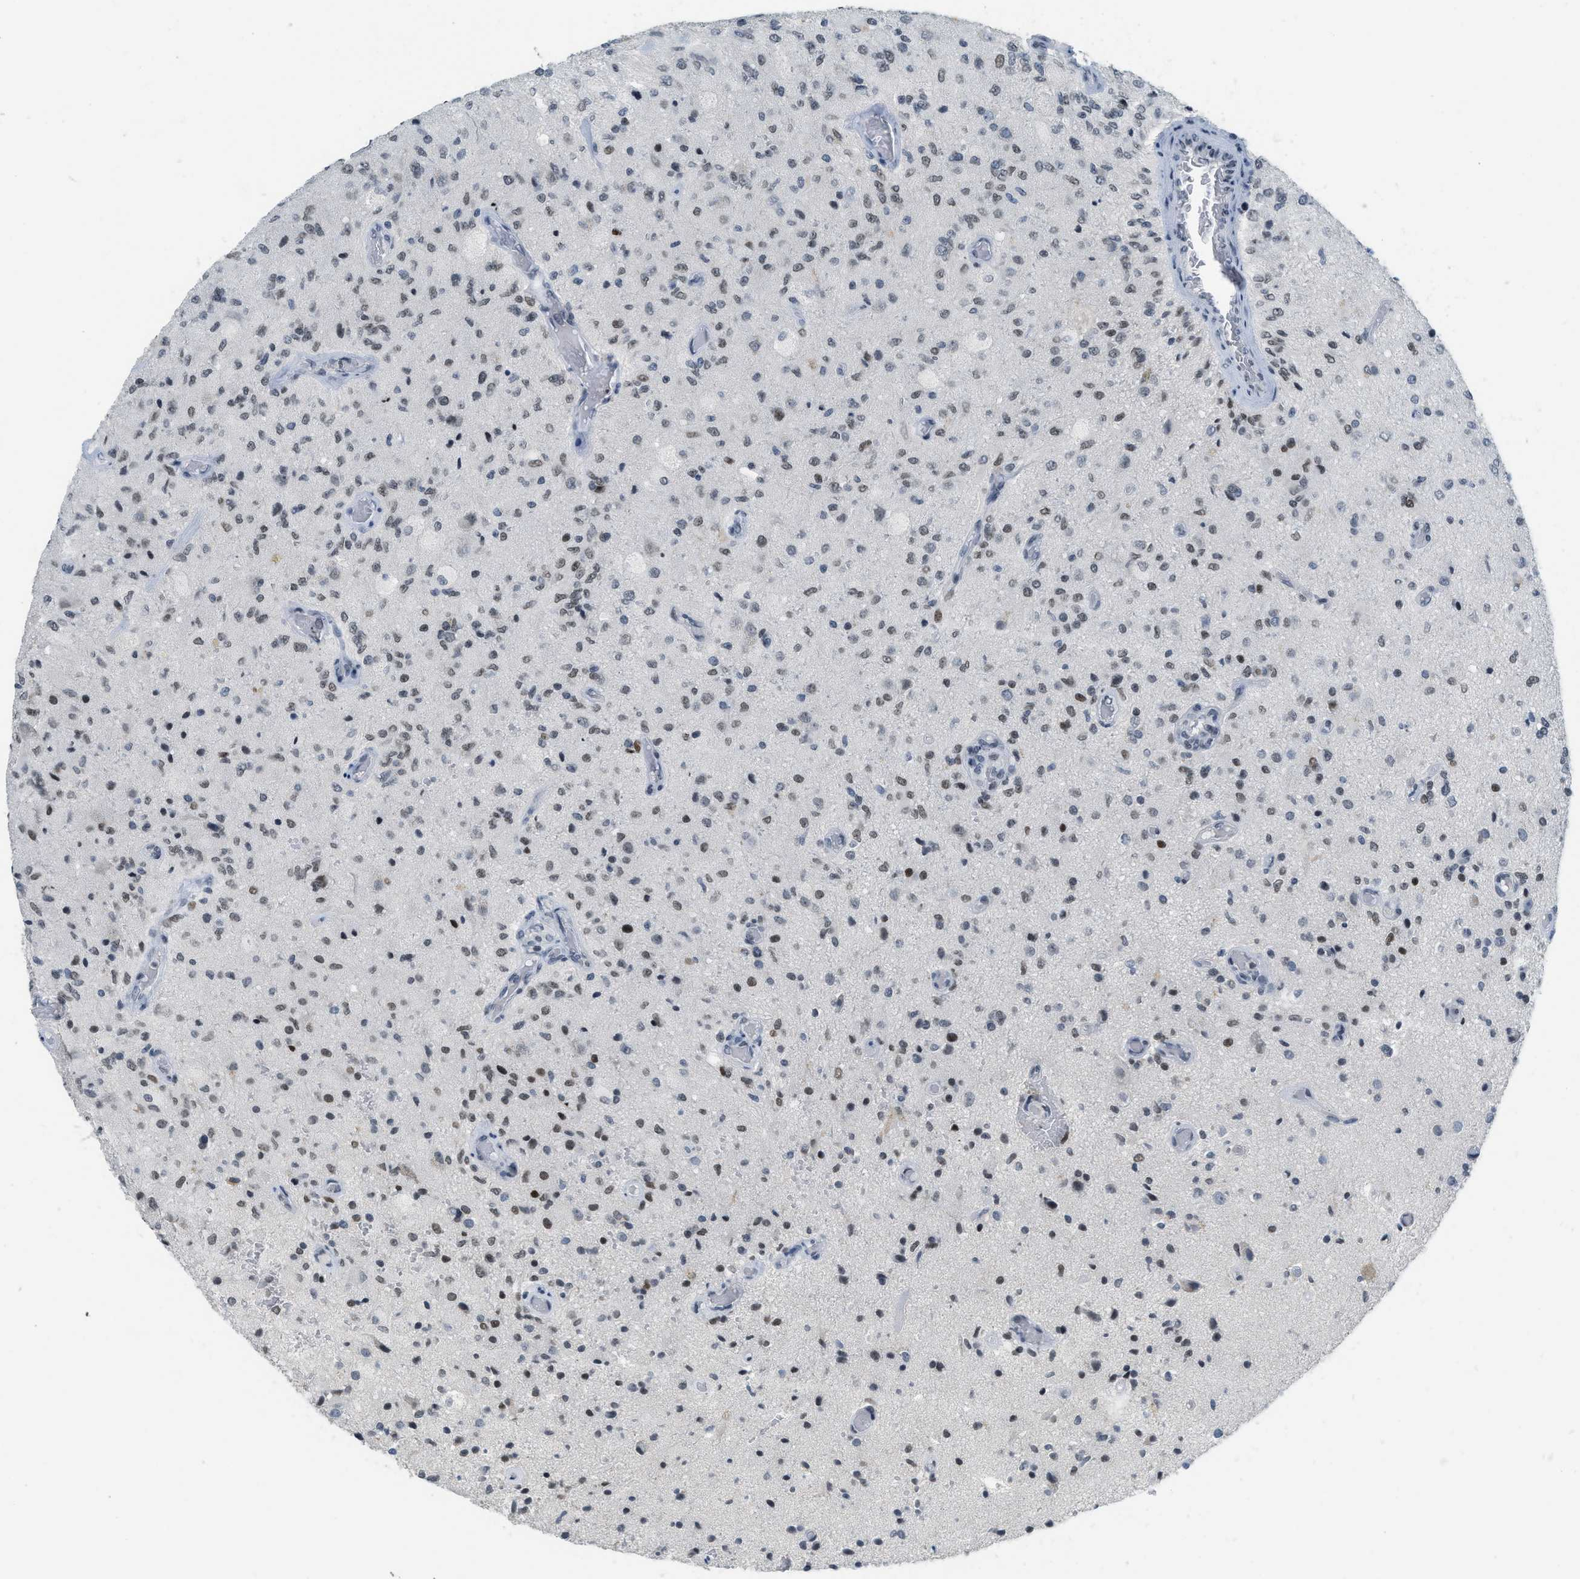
{"staining": {"intensity": "moderate", "quantity": "25%-75%", "location": "nuclear"}, "tissue": "glioma", "cell_type": "Tumor cells", "image_type": "cancer", "snomed": [{"axis": "morphology", "description": "Normal tissue, NOS"}, {"axis": "morphology", "description": "Glioma, malignant, High grade"}, {"axis": "topography", "description": "Cerebral cortex"}], "caption": "DAB immunohistochemical staining of malignant glioma (high-grade) reveals moderate nuclear protein expression in about 25%-75% of tumor cells. The protein is shown in brown color, while the nuclei are stained blue.", "gene": "PBX1", "patient": {"sex": "male", "age": 77}}